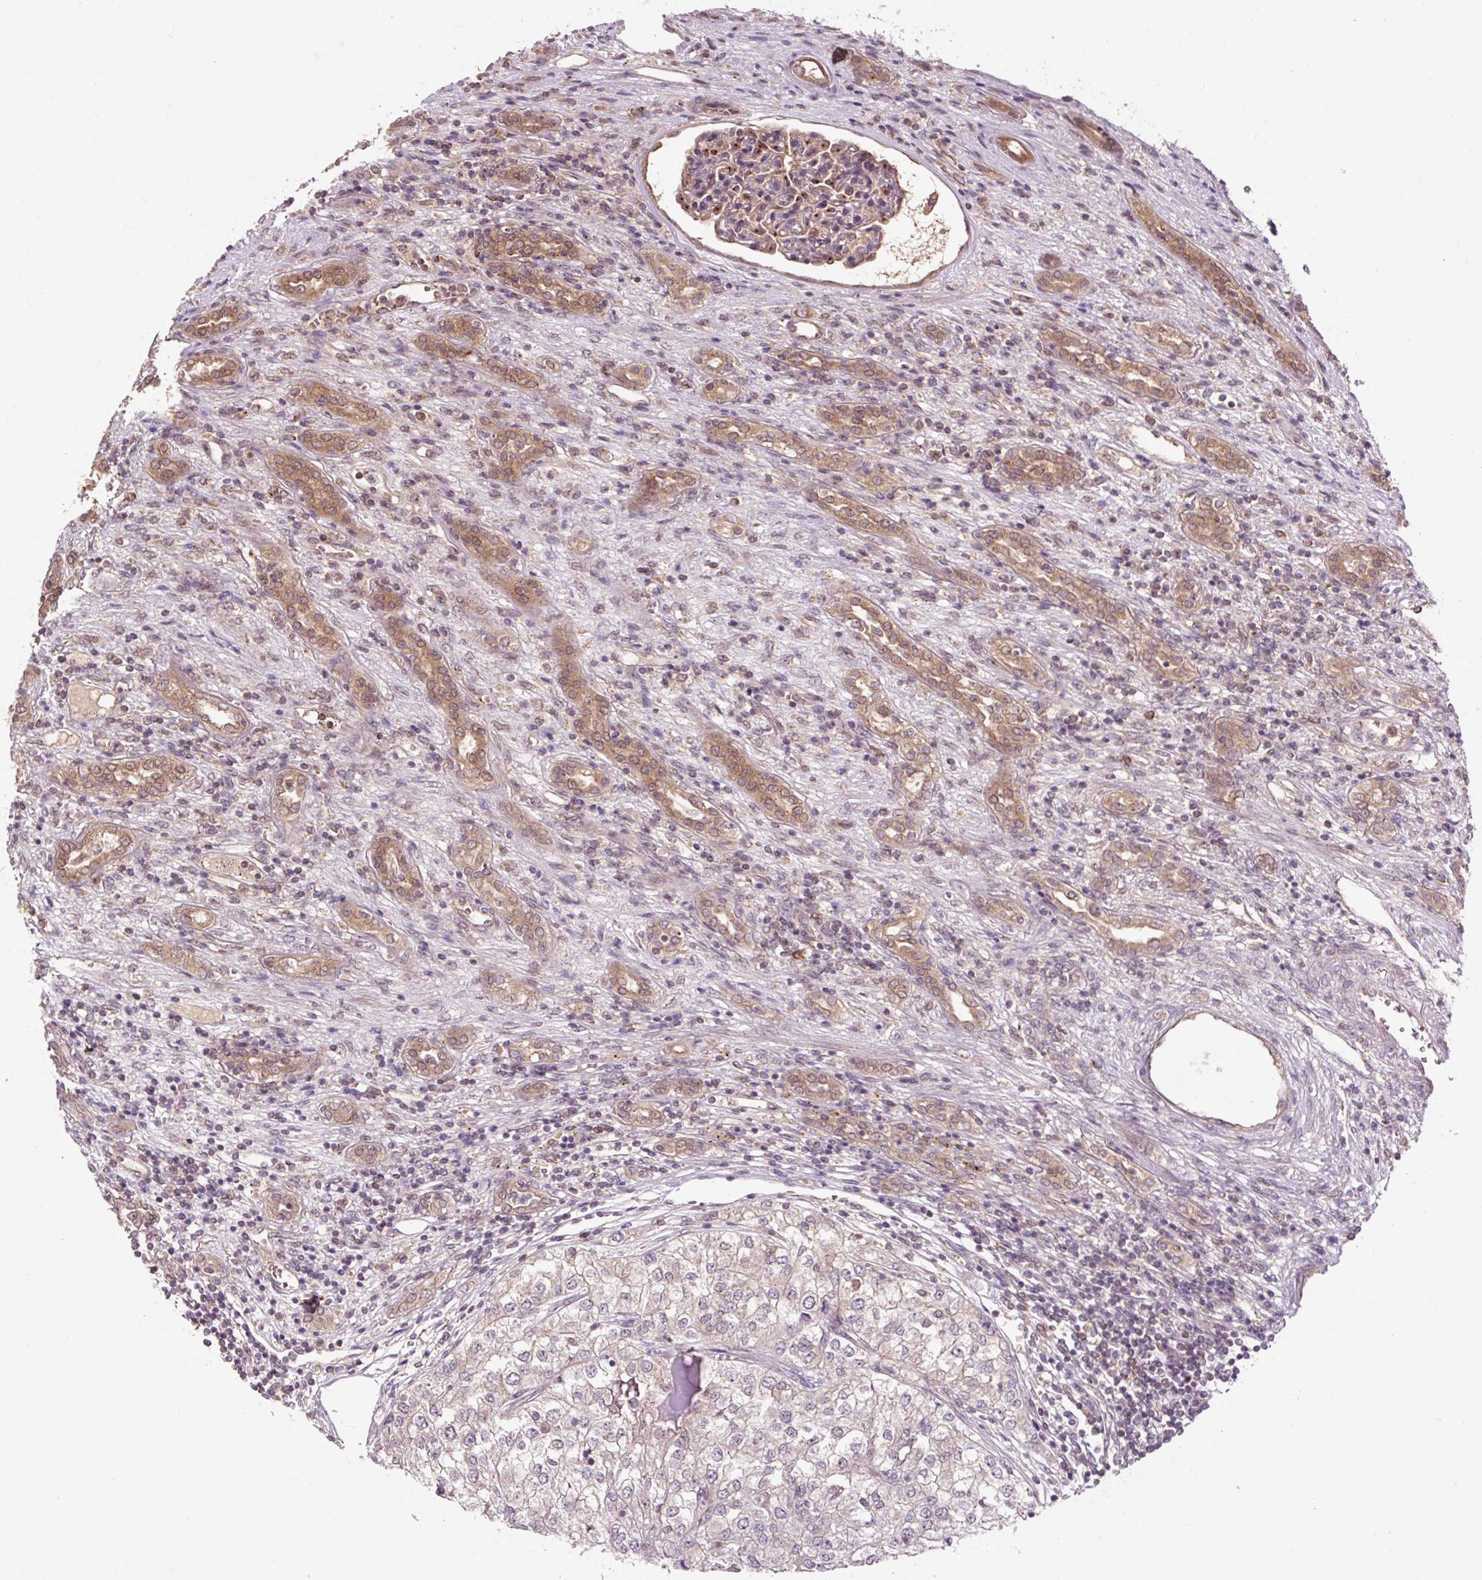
{"staining": {"intensity": "negative", "quantity": "none", "location": "none"}, "tissue": "renal cancer", "cell_type": "Tumor cells", "image_type": "cancer", "snomed": [{"axis": "morphology", "description": "Adenocarcinoma, NOS"}, {"axis": "topography", "description": "Kidney"}], "caption": "DAB immunohistochemical staining of human renal cancer shows no significant staining in tumor cells.", "gene": "MMS19", "patient": {"sex": "female", "age": 54}}